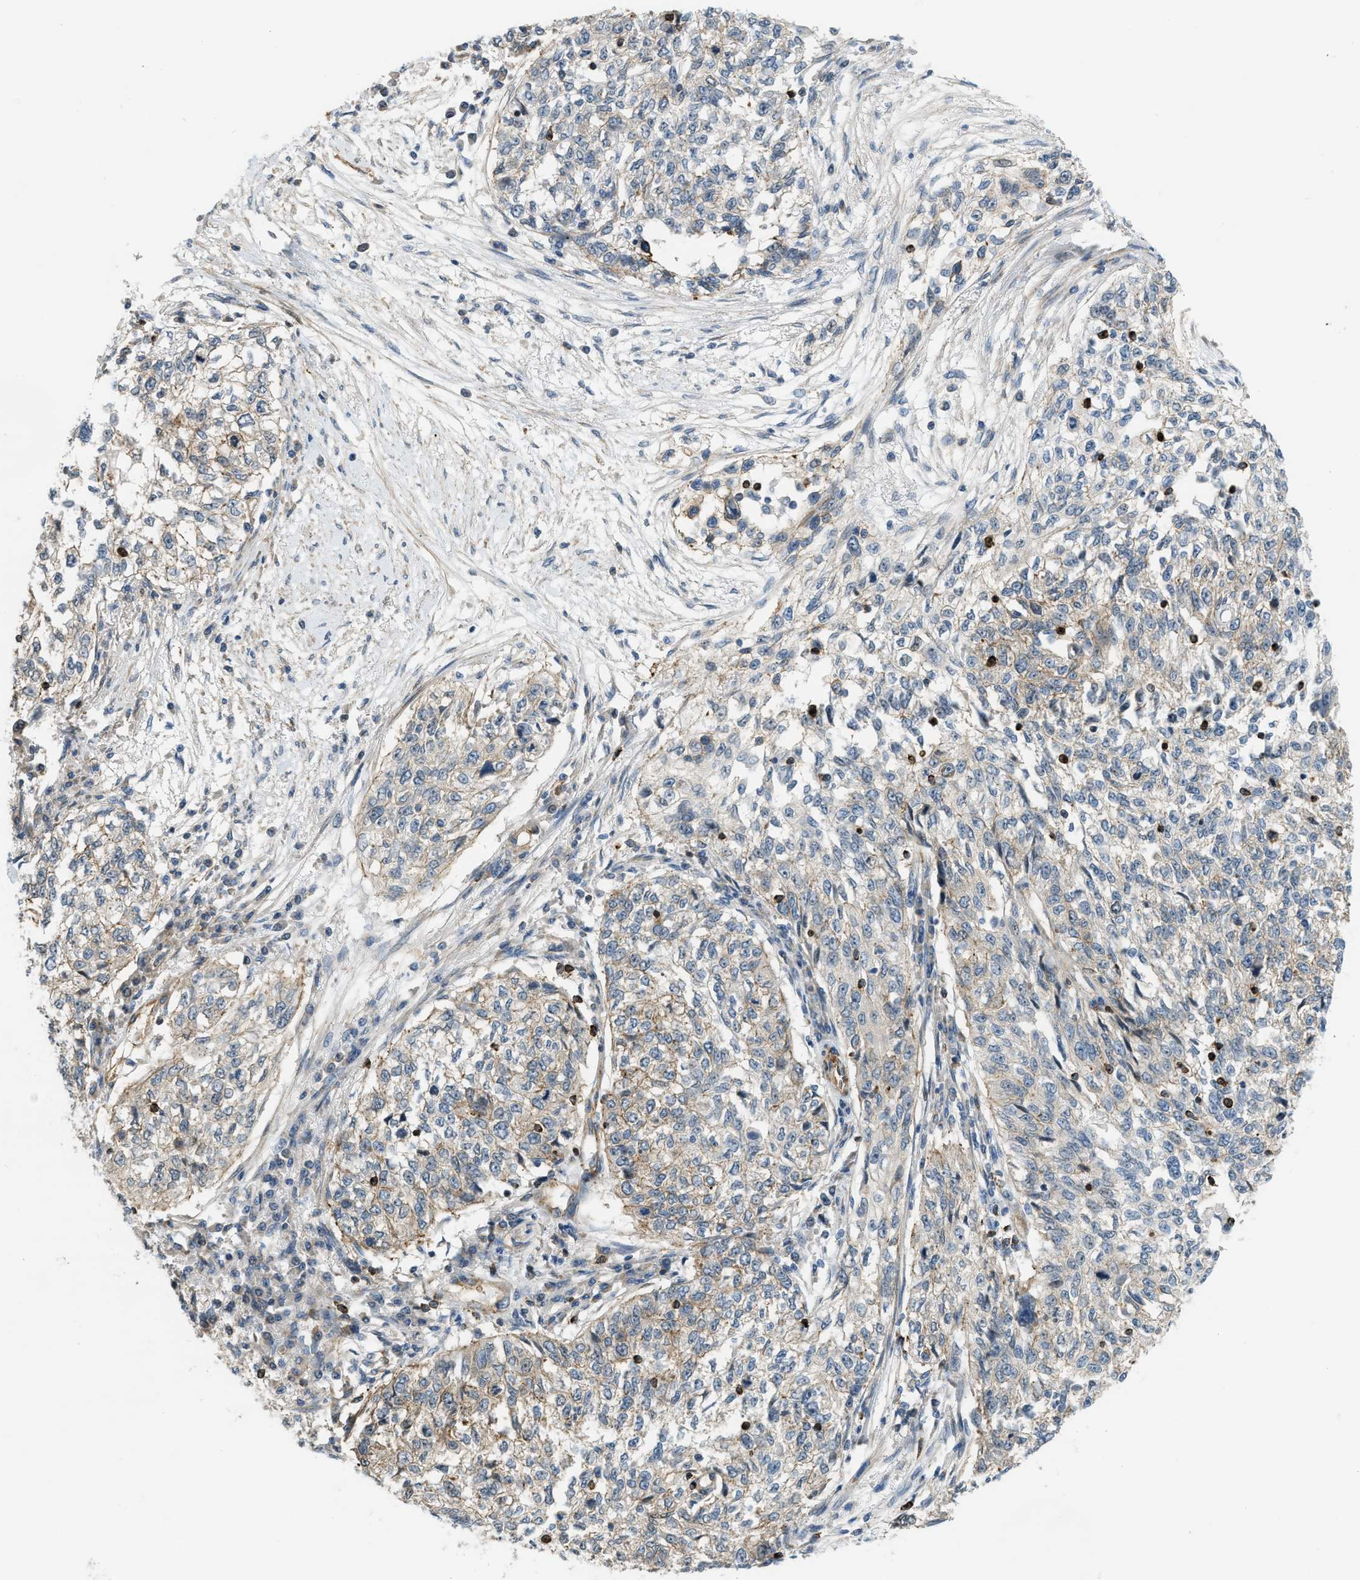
{"staining": {"intensity": "weak", "quantity": "25%-75%", "location": "cytoplasmic/membranous"}, "tissue": "cervical cancer", "cell_type": "Tumor cells", "image_type": "cancer", "snomed": [{"axis": "morphology", "description": "Squamous cell carcinoma, NOS"}, {"axis": "topography", "description": "Cervix"}], "caption": "This image shows immunohistochemistry staining of cervical cancer (squamous cell carcinoma), with low weak cytoplasmic/membranous staining in approximately 25%-75% of tumor cells.", "gene": "KIAA1671", "patient": {"sex": "female", "age": 57}}